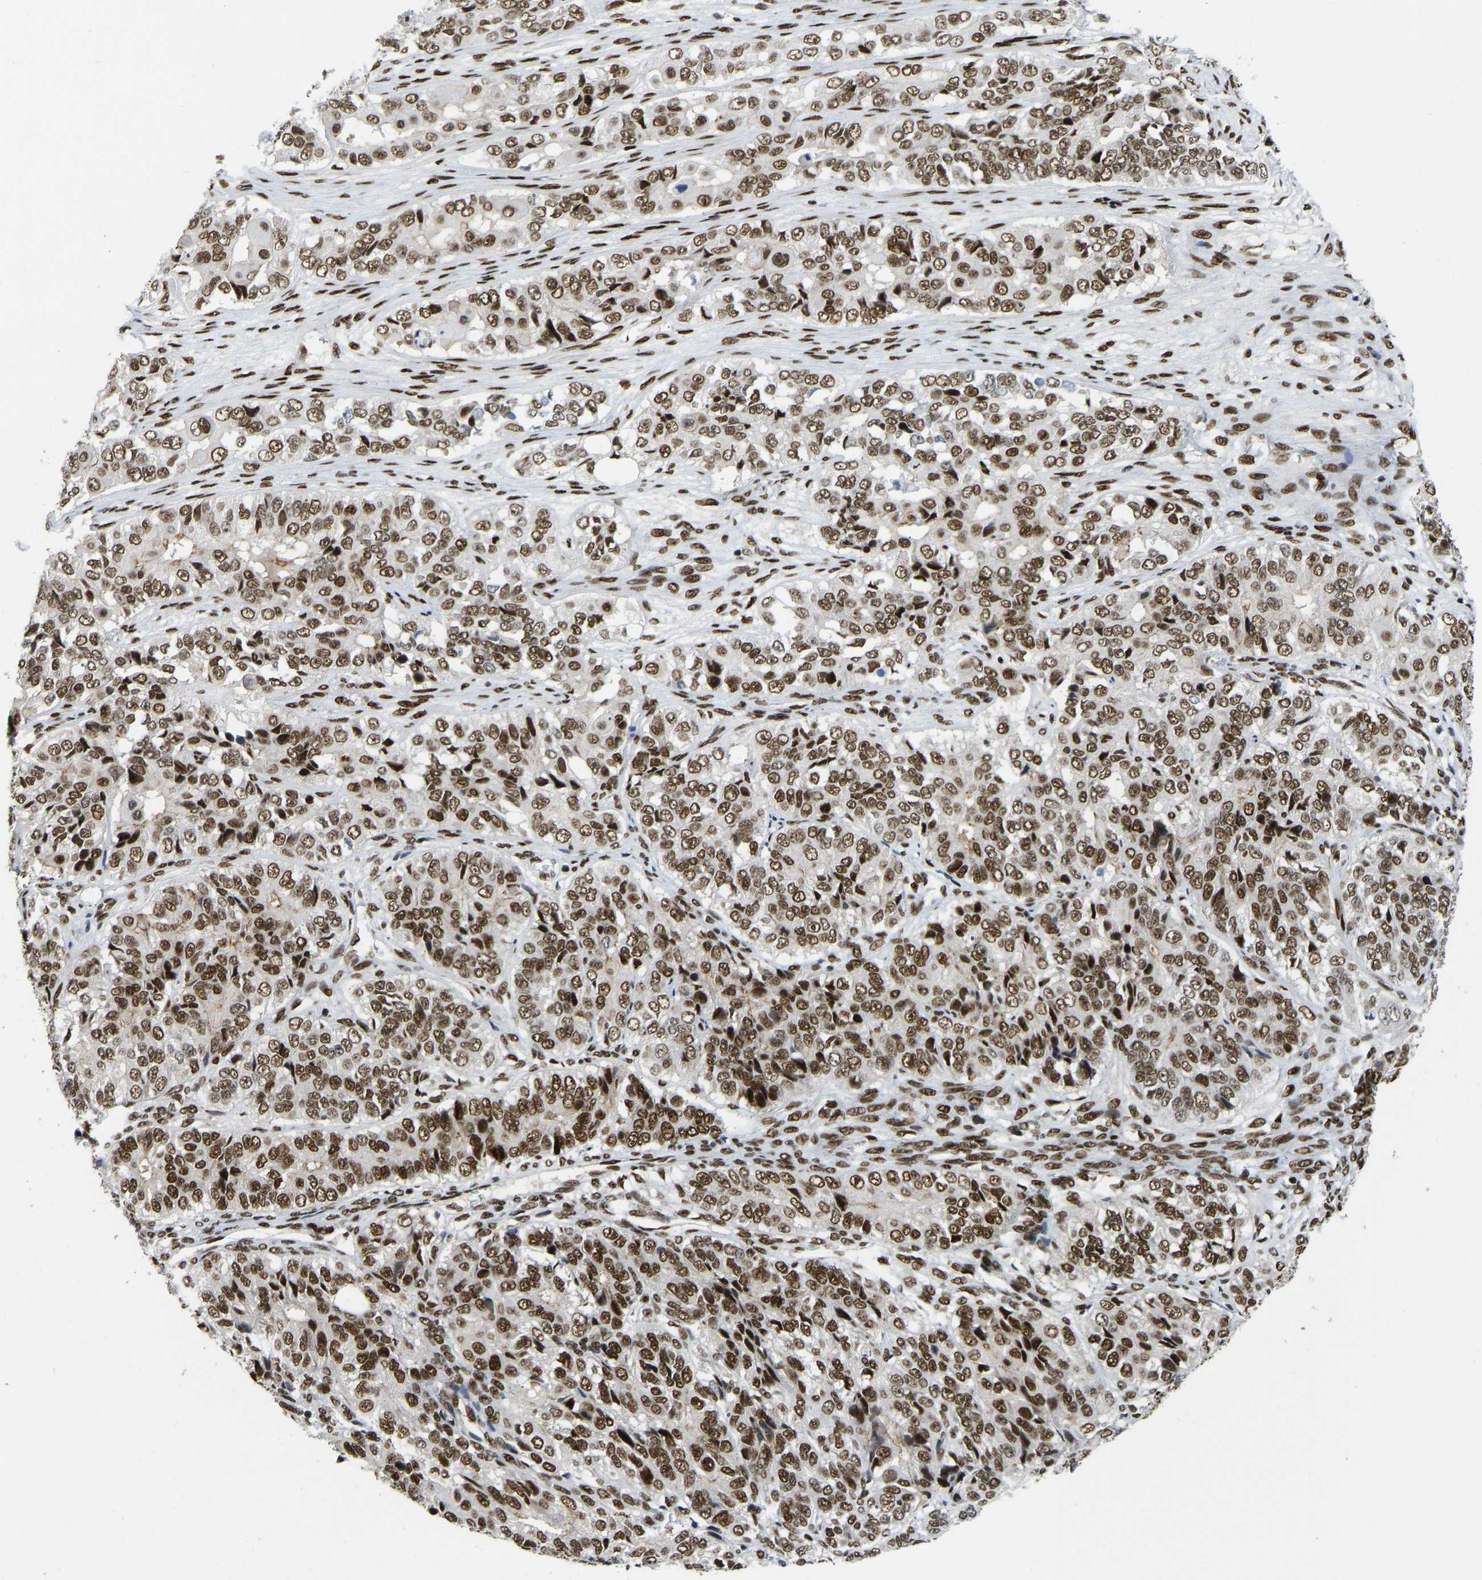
{"staining": {"intensity": "strong", "quantity": ">75%", "location": "nuclear"}, "tissue": "ovarian cancer", "cell_type": "Tumor cells", "image_type": "cancer", "snomed": [{"axis": "morphology", "description": "Carcinoma, endometroid"}, {"axis": "topography", "description": "Ovary"}], "caption": "Protein staining of ovarian cancer (endometroid carcinoma) tissue demonstrates strong nuclear positivity in approximately >75% of tumor cells.", "gene": "FOXK1", "patient": {"sex": "female", "age": 51}}